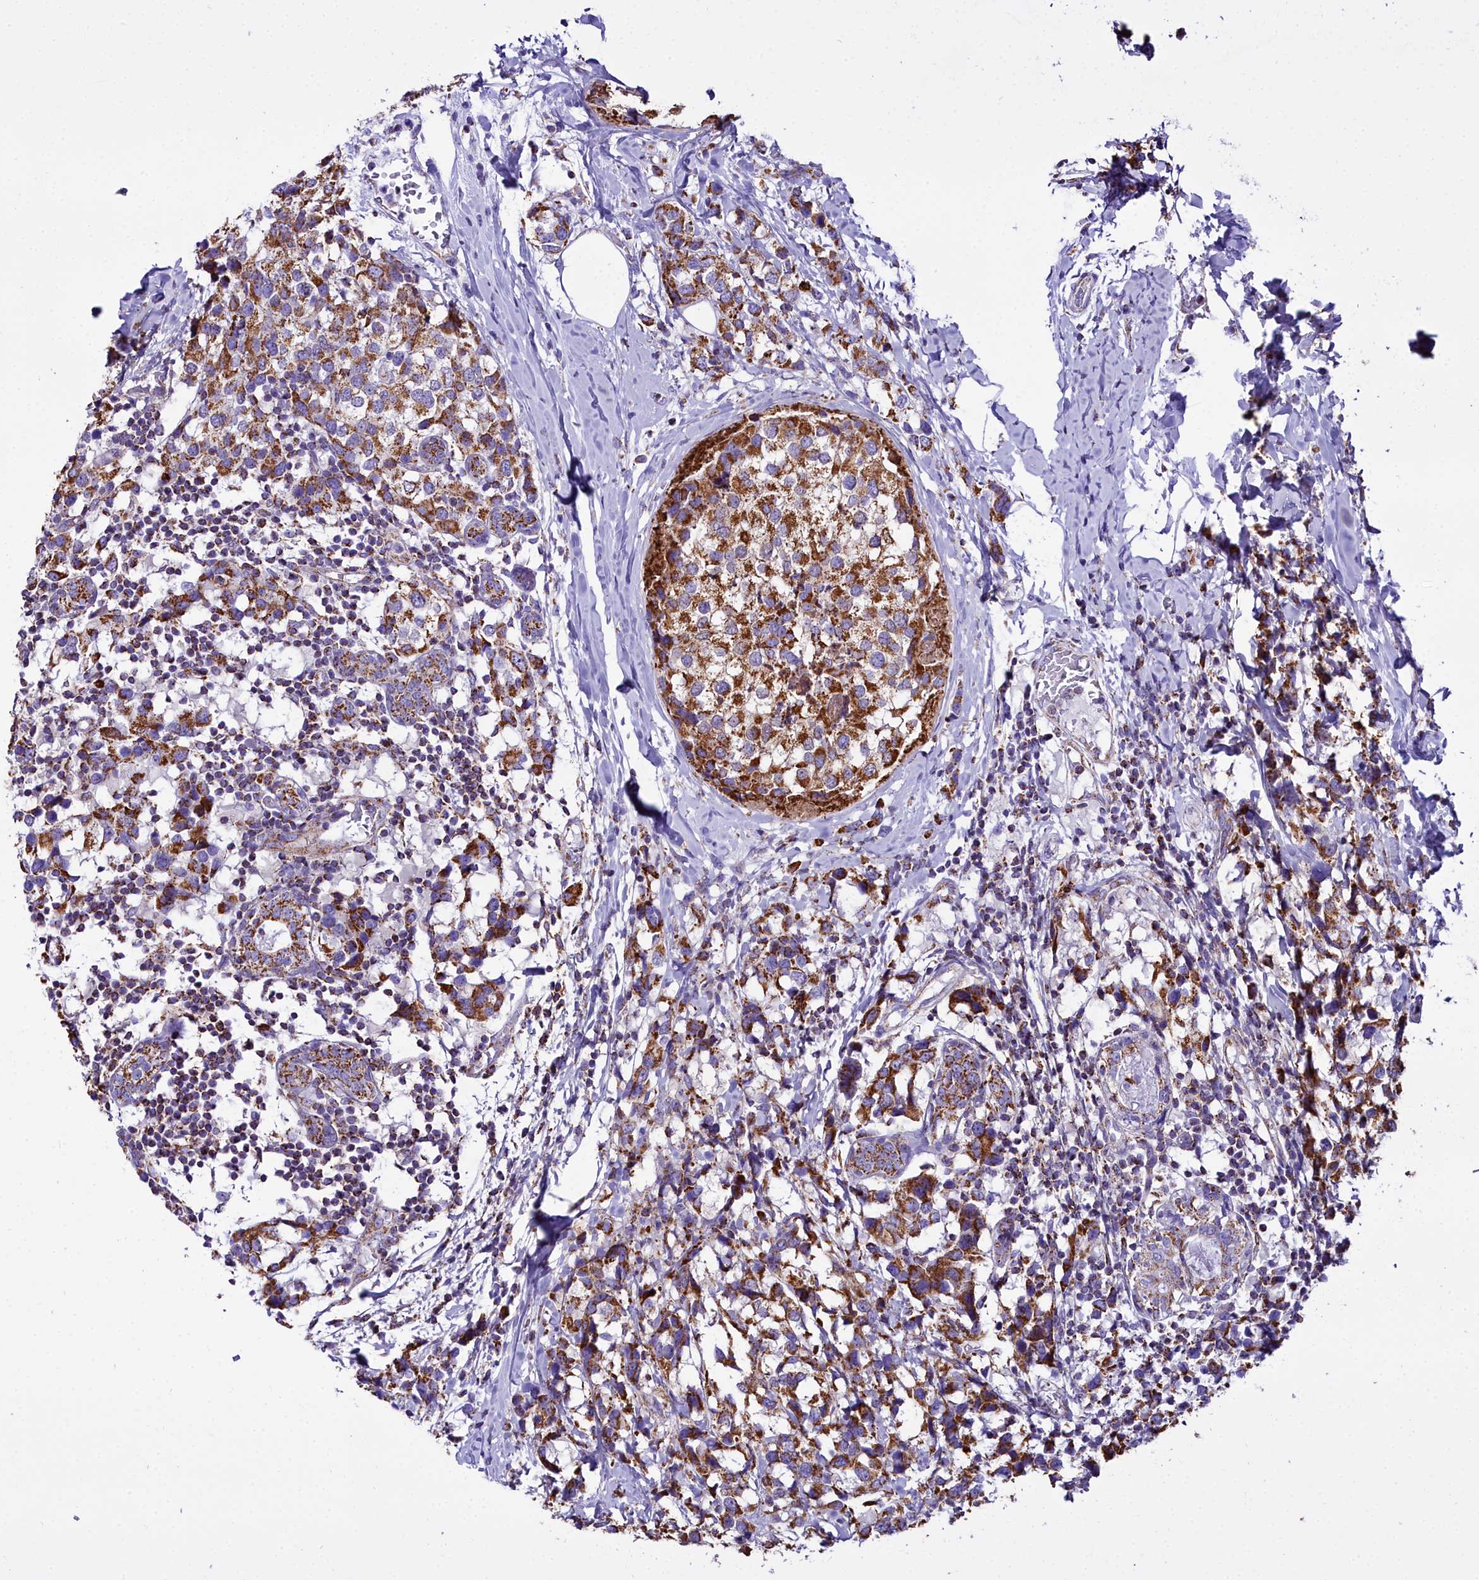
{"staining": {"intensity": "moderate", "quantity": ">75%", "location": "cytoplasmic/membranous"}, "tissue": "breast cancer", "cell_type": "Tumor cells", "image_type": "cancer", "snomed": [{"axis": "morphology", "description": "Lobular carcinoma"}, {"axis": "topography", "description": "Breast"}], "caption": "IHC histopathology image of neoplastic tissue: lobular carcinoma (breast) stained using immunohistochemistry exhibits medium levels of moderate protein expression localized specifically in the cytoplasmic/membranous of tumor cells, appearing as a cytoplasmic/membranous brown color.", "gene": "WDFY3", "patient": {"sex": "female", "age": 59}}